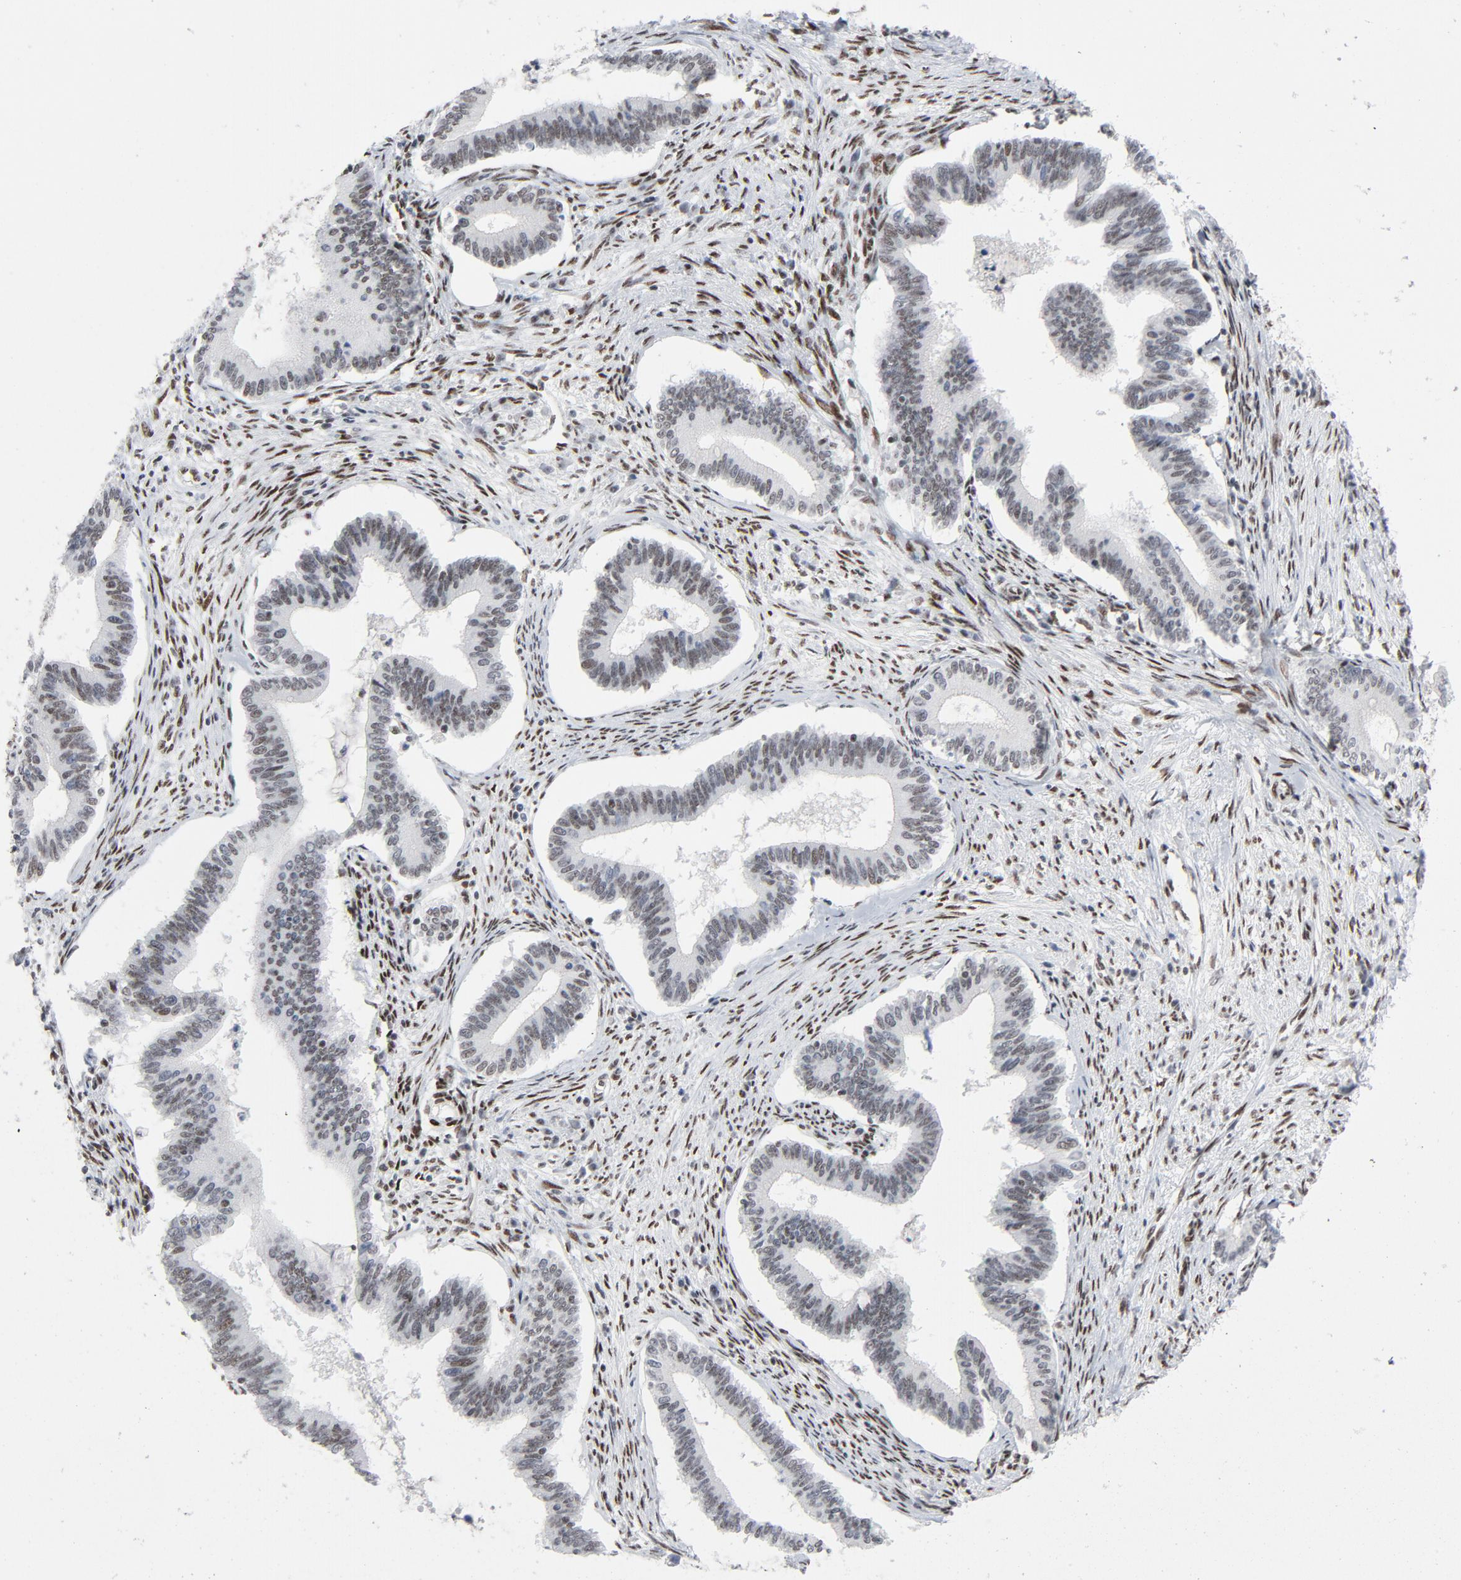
{"staining": {"intensity": "moderate", "quantity": "25%-75%", "location": "nuclear"}, "tissue": "cervical cancer", "cell_type": "Tumor cells", "image_type": "cancer", "snomed": [{"axis": "morphology", "description": "Adenocarcinoma, NOS"}, {"axis": "topography", "description": "Cervix"}], "caption": "Human cervical cancer stained for a protein (brown) shows moderate nuclear positive staining in about 25%-75% of tumor cells.", "gene": "HSF1", "patient": {"sex": "female", "age": 36}}